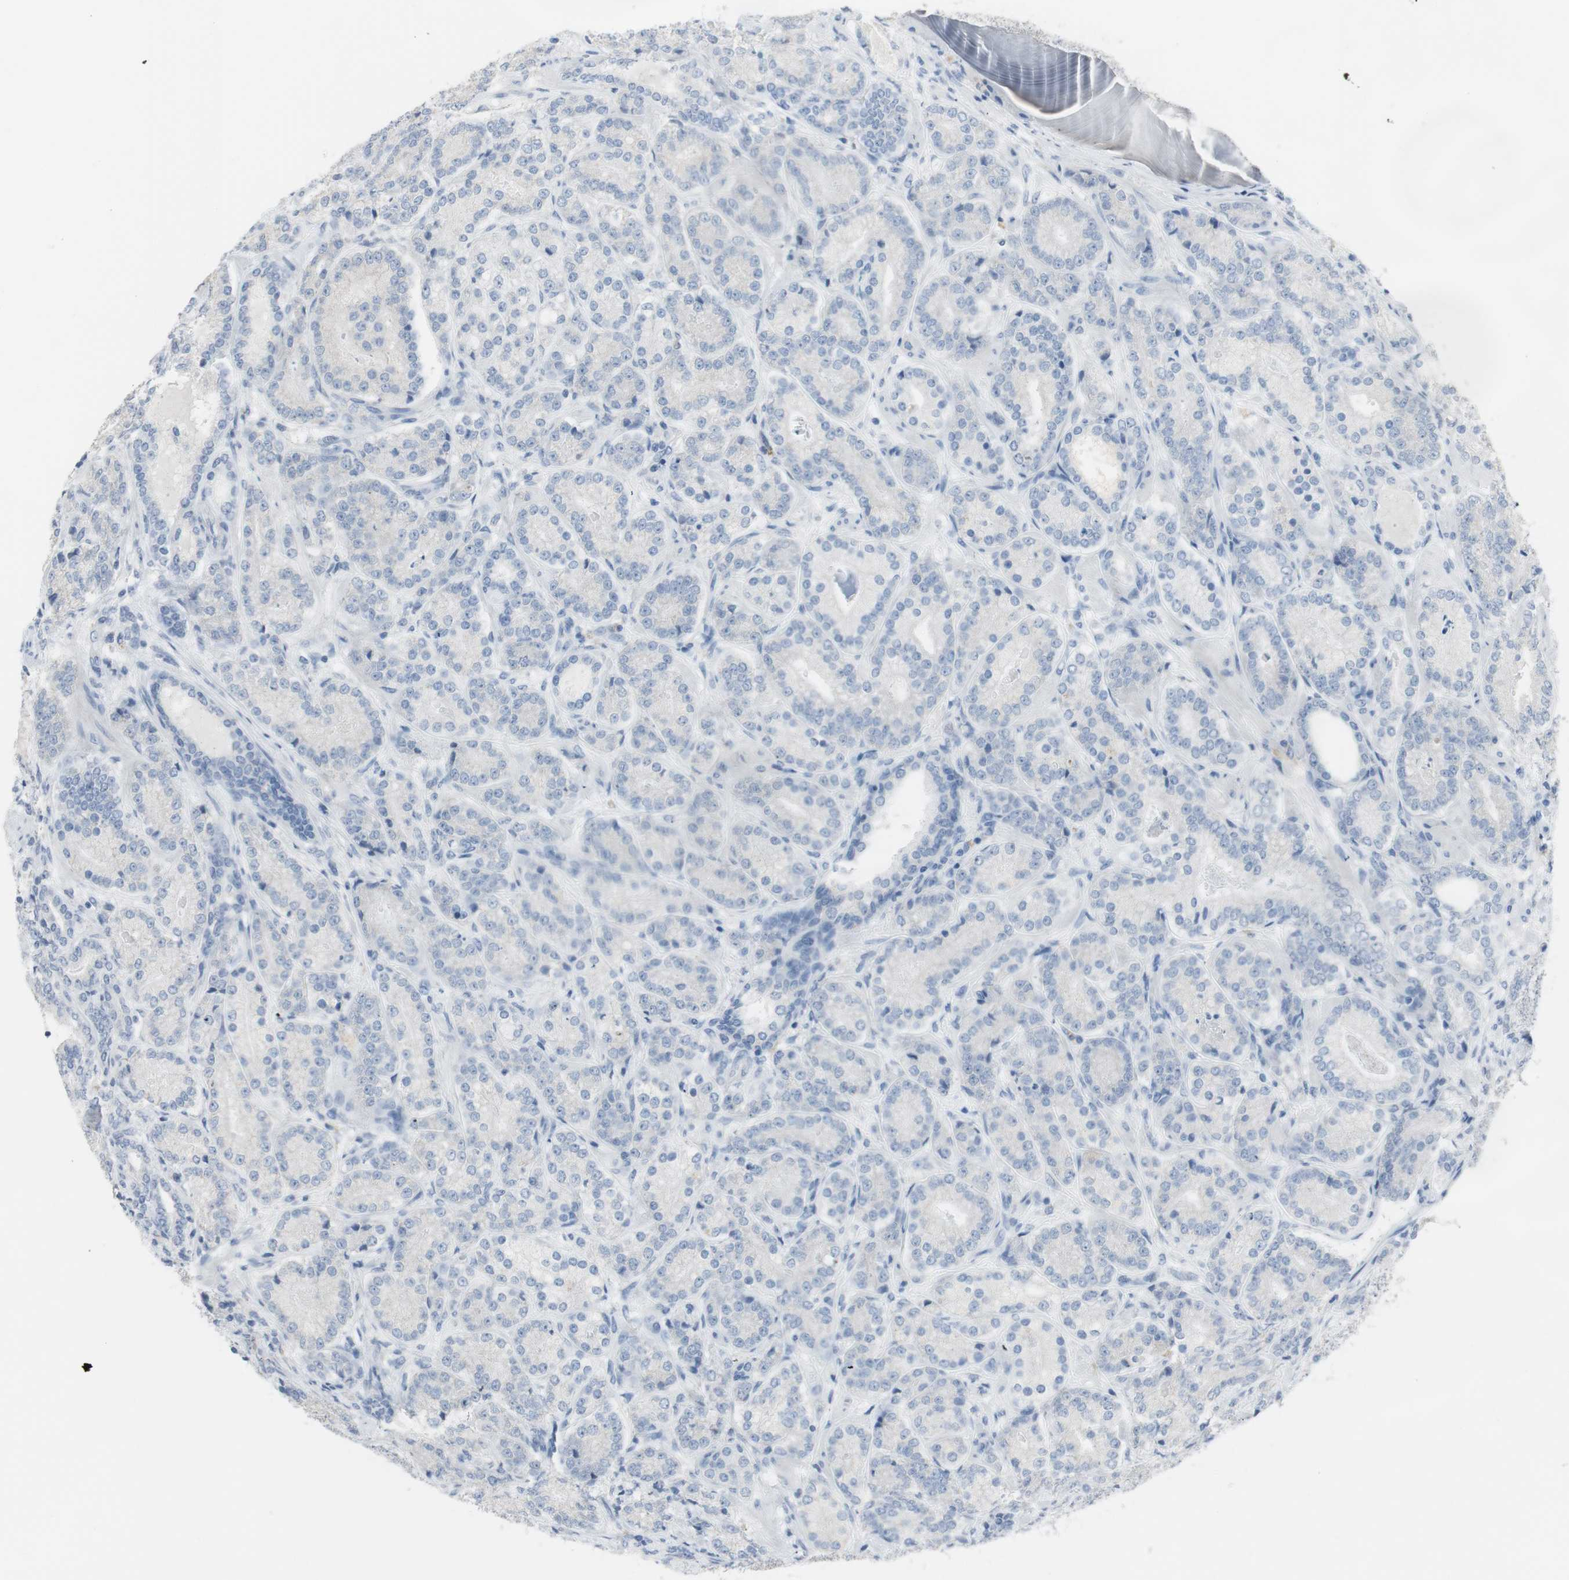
{"staining": {"intensity": "negative", "quantity": "none", "location": "none"}, "tissue": "prostate cancer", "cell_type": "Tumor cells", "image_type": "cancer", "snomed": [{"axis": "morphology", "description": "Adenocarcinoma, High grade"}, {"axis": "topography", "description": "Prostate"}], "caption": "This is an IHC histopathology image of prostate cancer (high-grade adenocarcinoma). There is no positivity in tumor cells.", "gene": "ART3", "patient": {"sex": "male", "age": 61}}